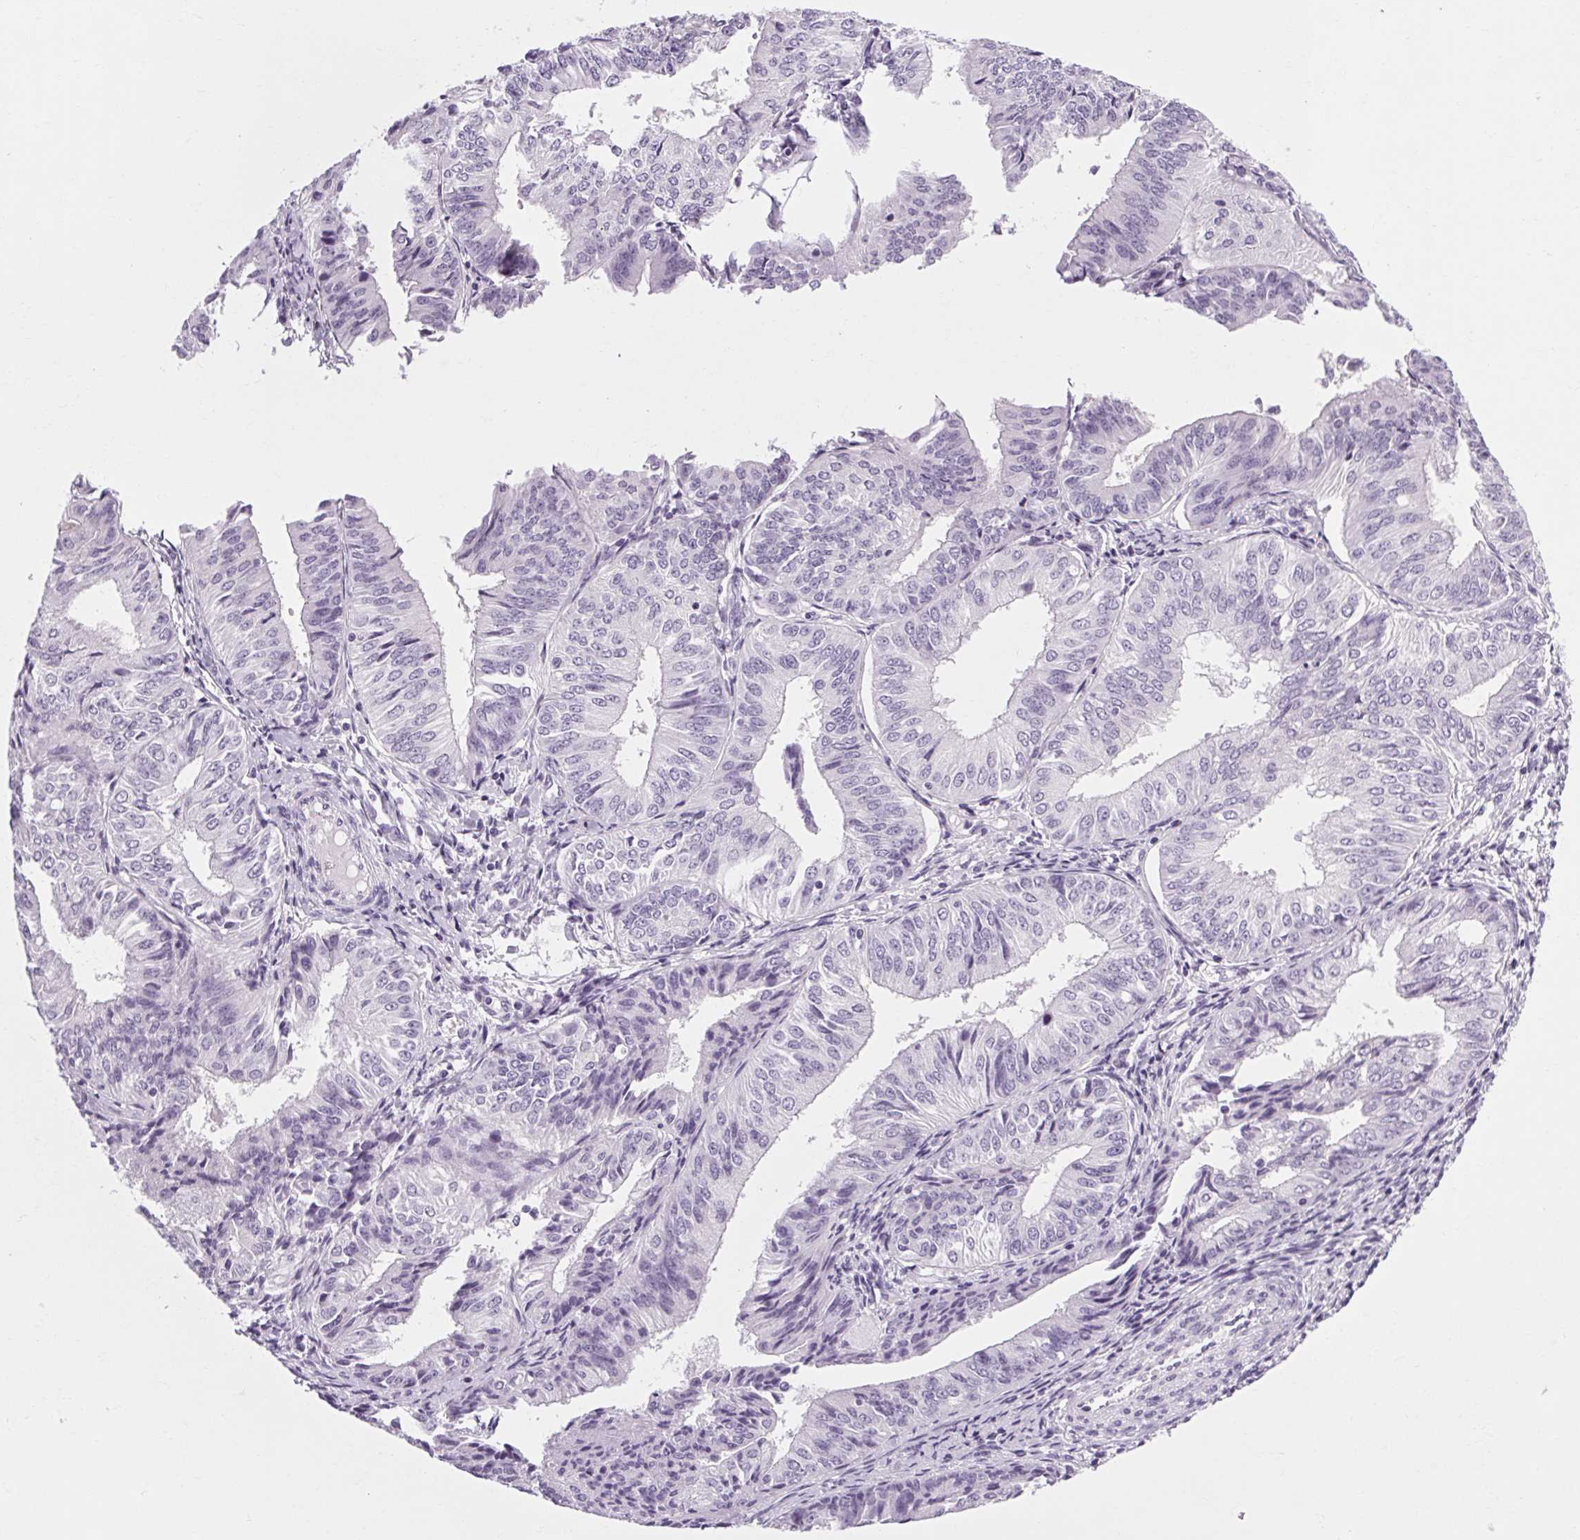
{"staining": {"intensity": "negative", "quantity": "none", "location": "none"}, "tissue": "endometrial cancer", "cell_type": "Tumor cells", "image_type": "cancer", "snomed": [{"axis": "morphology", "description": "Adenocarcinoma, NOS"}, {"axis": "topography", "description": "Endometrium"}], "caption": "Endometrial cancer (adenocarcinoma) was stained to show a protein in brown. There is no significant expression in tumor cells.", "gene": "POMC", "patient": {"sex": "female", "age": 58}}